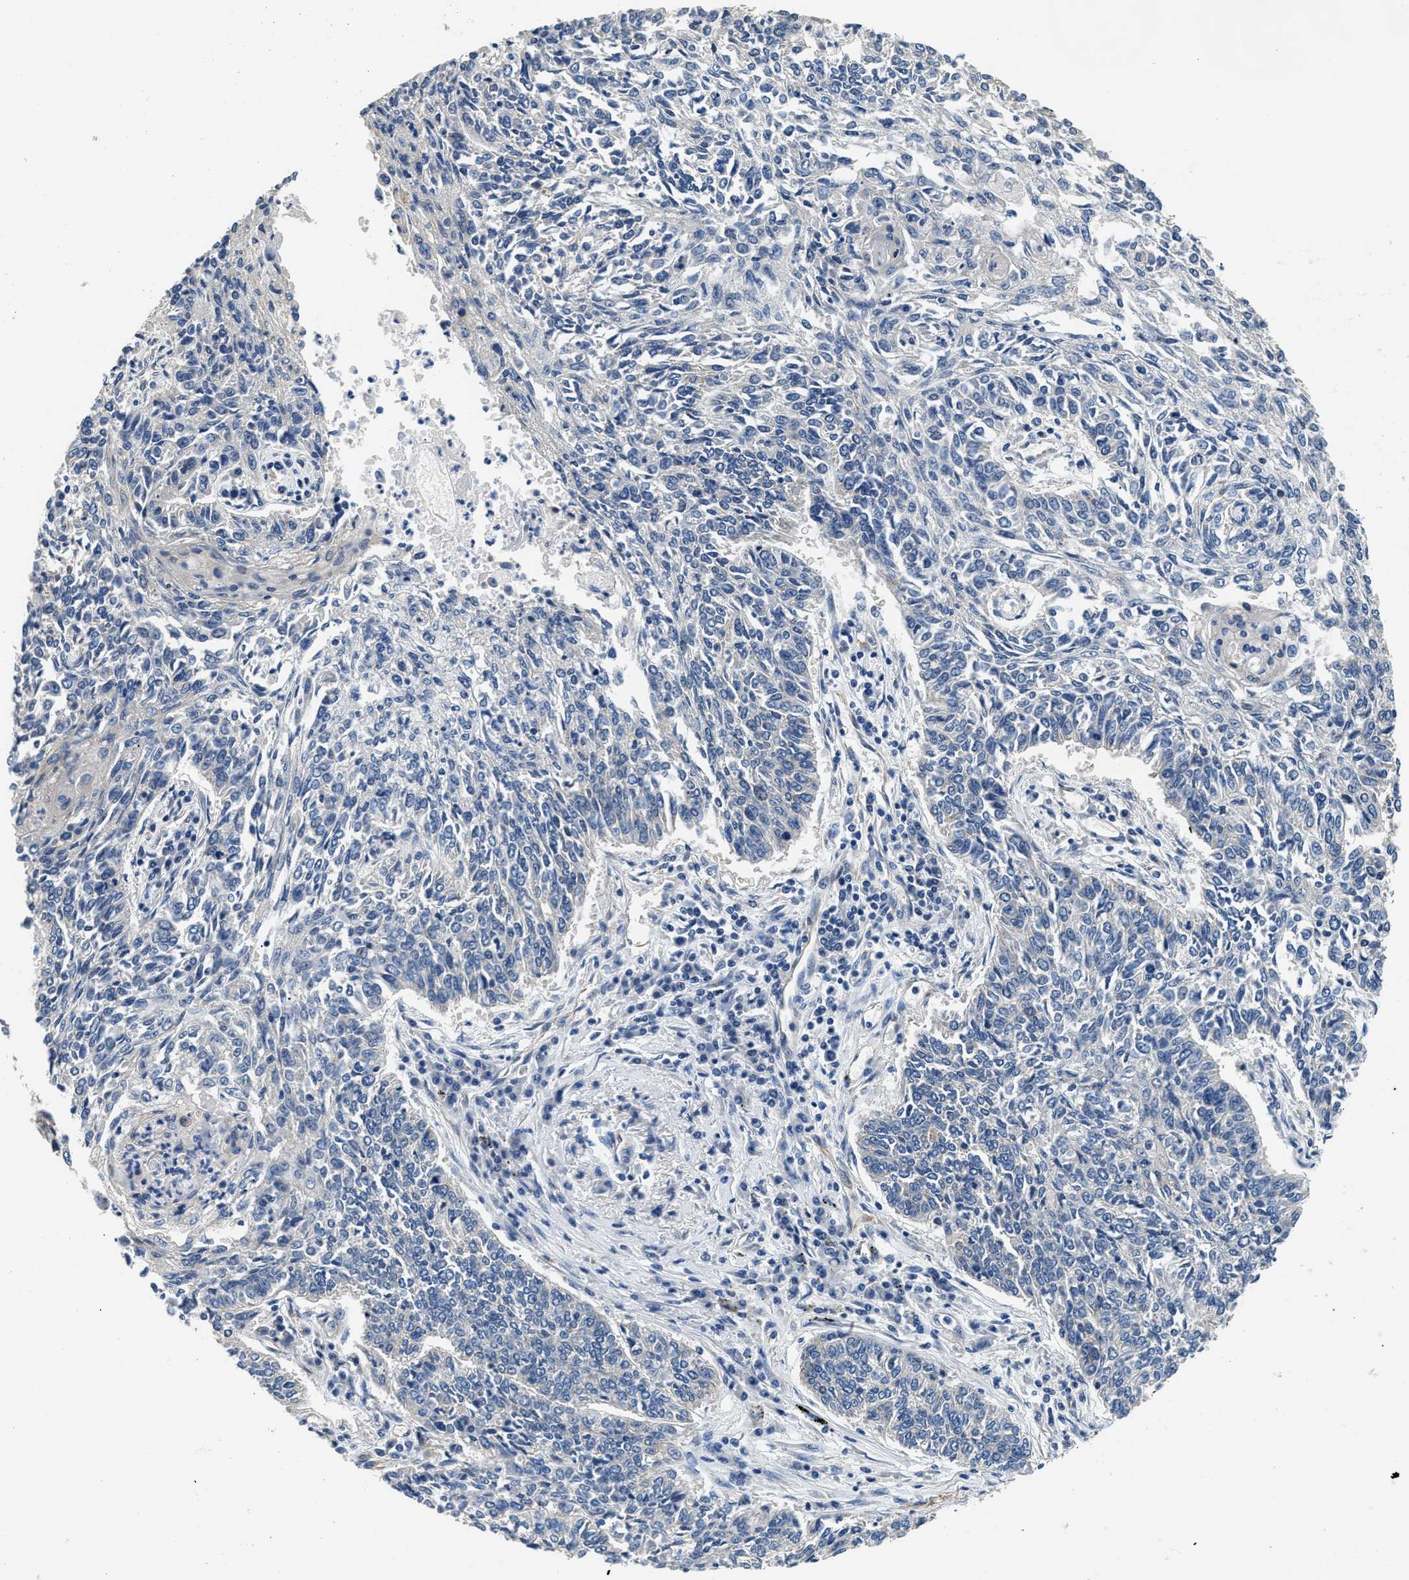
{"staining": {"intensity": "negative", "quantity": "none", "location": "none"}, "tissue": "lung cancer", "cell_type": "Tumor cells", "image_type": "cancer", "snomed": [{"axis": "morphology", "description": "Normal tissue, NOS"}, {"axis": "morphology", "description": "Squamous cell carcinoma, NOS"}, {"axis": "topography", "description": "Cartilage tissue"}, {"axis": "topography", "description": "Bronchus"}, {"axis": "topography", "description": "Lung"}], "caption": "Protein analysis of lung squamous cell carcinoma shows no significant positivity in tumor cells. The staining was performed using DAB (3,3'-diaminobenzidine) to visualize the protein expression in brown, while the nuclei were stained in blue with hematoxylin (Magnification: 20x).", "gene": "CSDE1", "patient": {"sex": "female", "age": 49}}